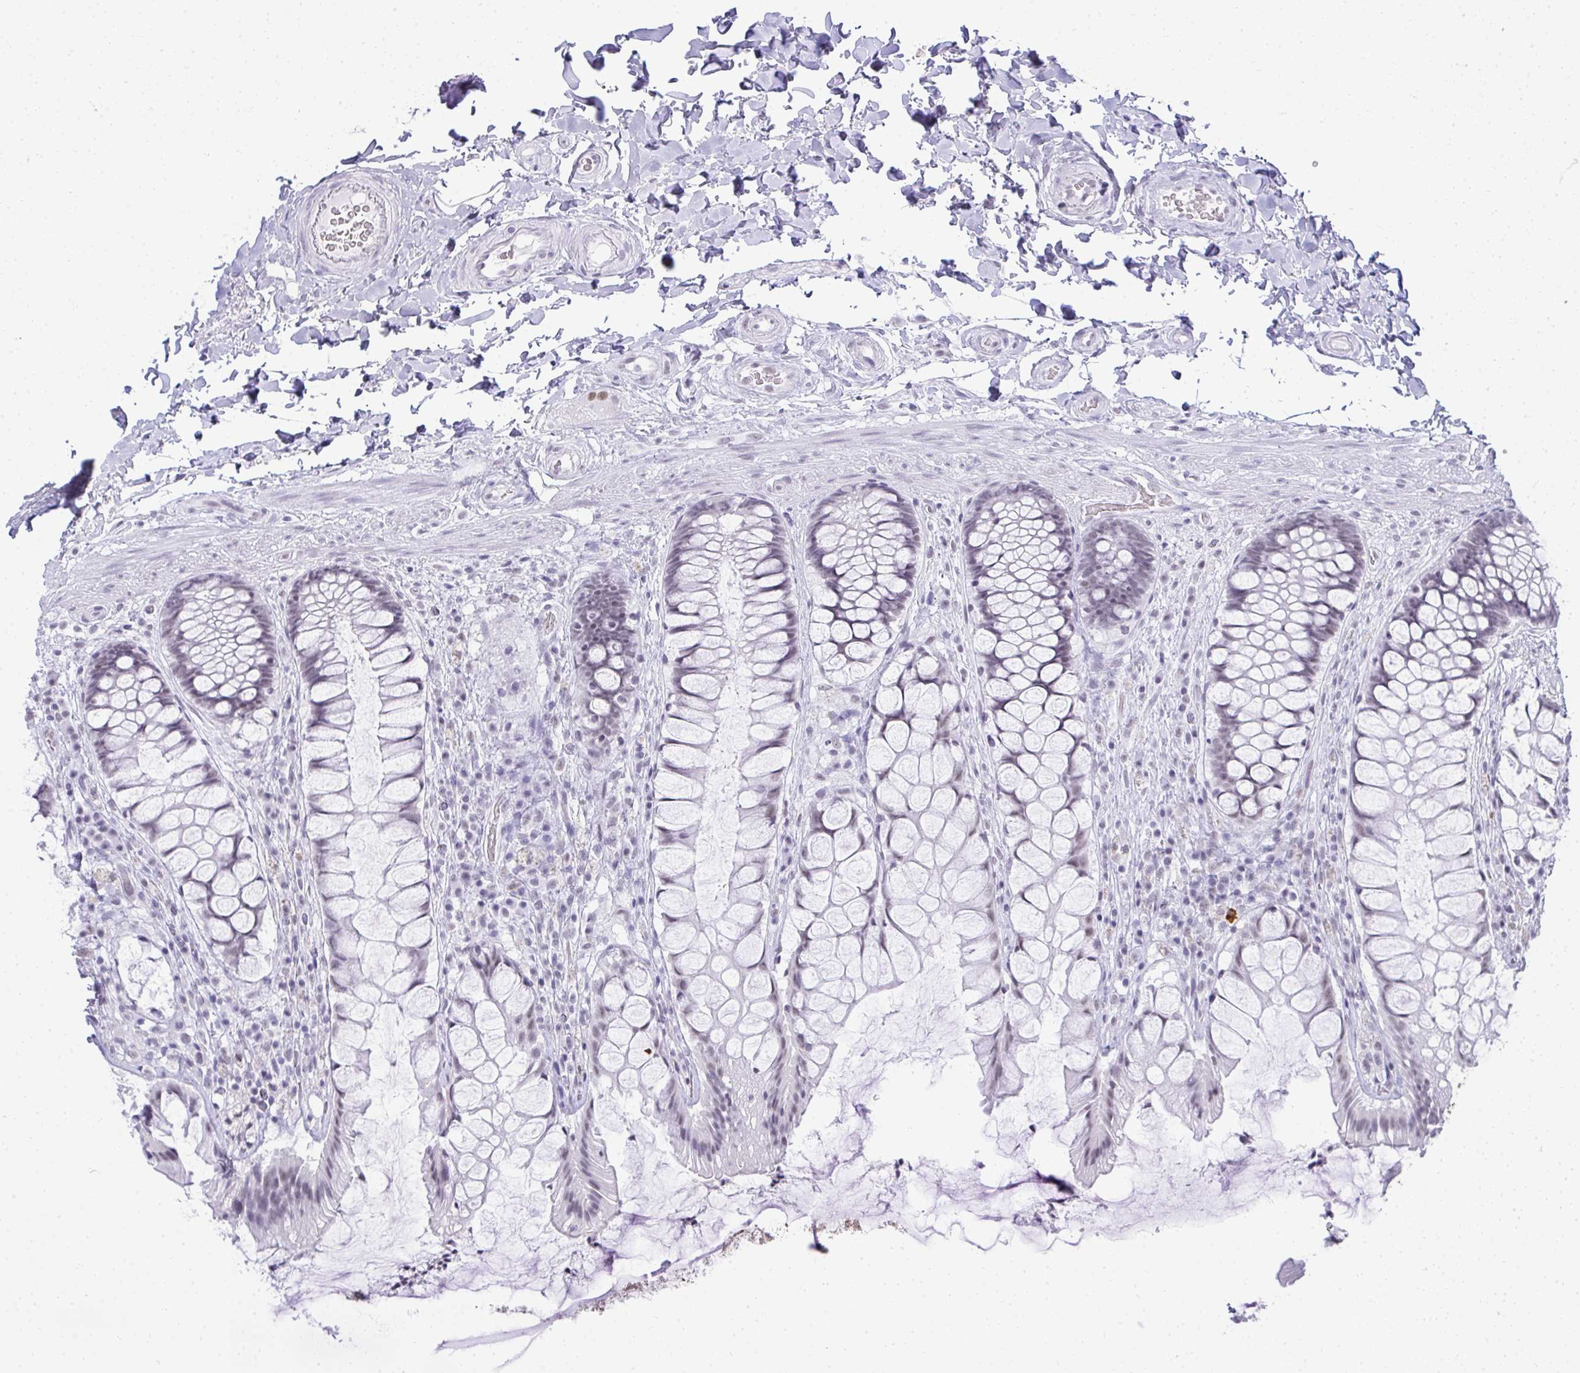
{"staining": {"intensity": "moderate", "quantity": "25%-75%", "location": "nuclear"}, "tissue": "rectum", "cell_type": "Glandular cells", "image_type": "normal", "snomed": [{"axis": "morphology", "description": "Normal tissue, NOS"}, {"axis": "topography", "description": "Rectum"}], "caption": "Moderate nuclear expression is seen in approximately 25%-75% of glandular cells in unremarkable rectum.", "gene": "PLA2G1B", "patient": {"sex": "female", "age": 58}}